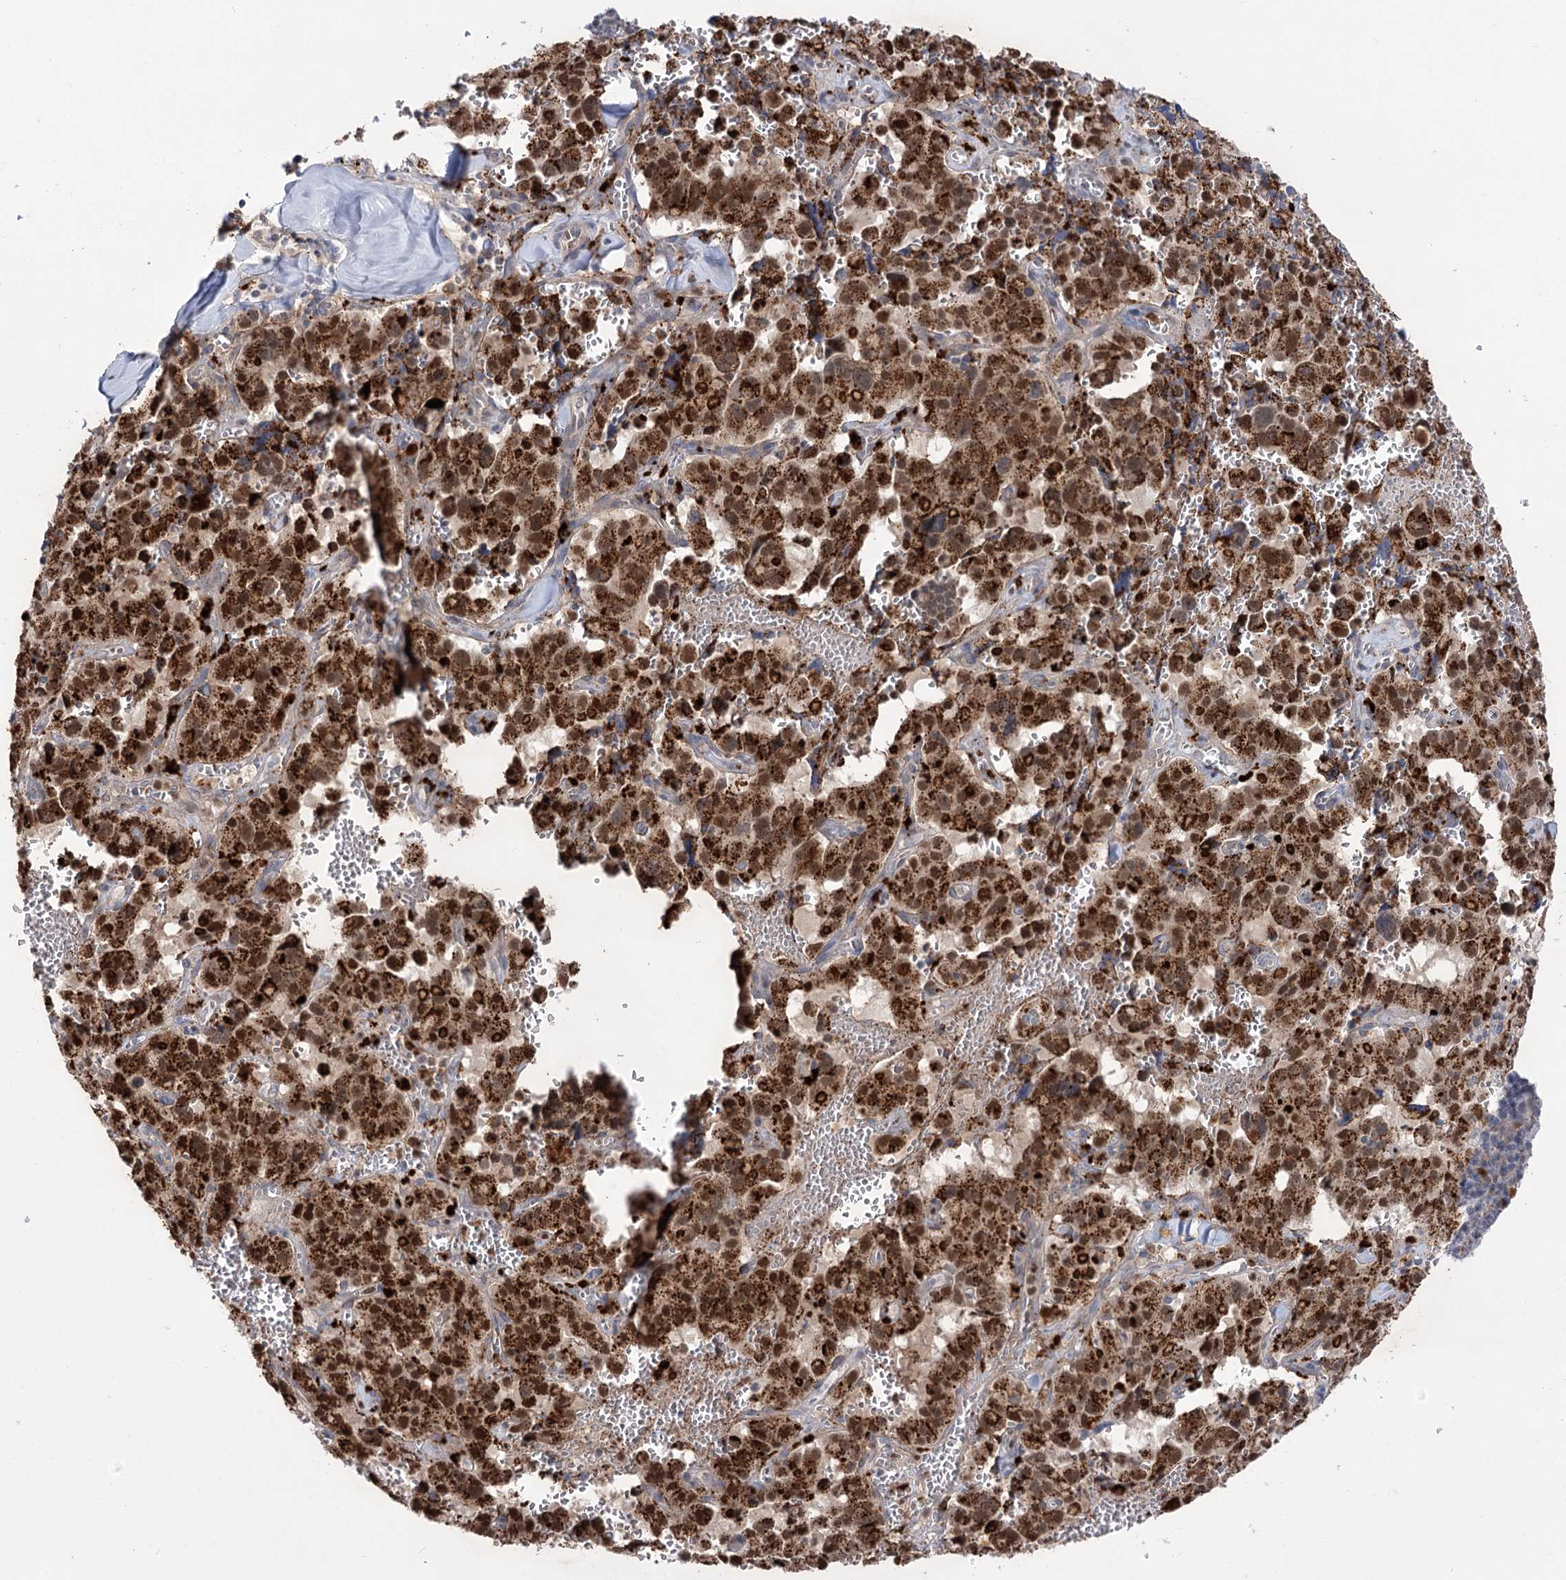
{"staining": {"intensity": "strong", "quantity": ">75%", "location": "cytoplasmic/membranous,nuclear"}, "tissue": "pancreatic cancer", "cell_type": "Tumor cells", "image_type": "cancer", "snomed": [{"axis": "morphology", "description": "Adenocarcinoma, NOS"}, {"axis": "topography", "description": "Pancreas"}], "caption": "Brown immunohistochemical staining in pancreatic cancer displays strong cytoplasmic/membranous and nuclear staining in about >75% of tumor cells. The protein of interest is stained brown, and the nuclei are stained in blue (DAB (3,3'-diaminobenzidine) IHC with brightfield microscopy, high magnification).", "gene": "SIAE", "patient": {"sex": "male", "age": 65}}